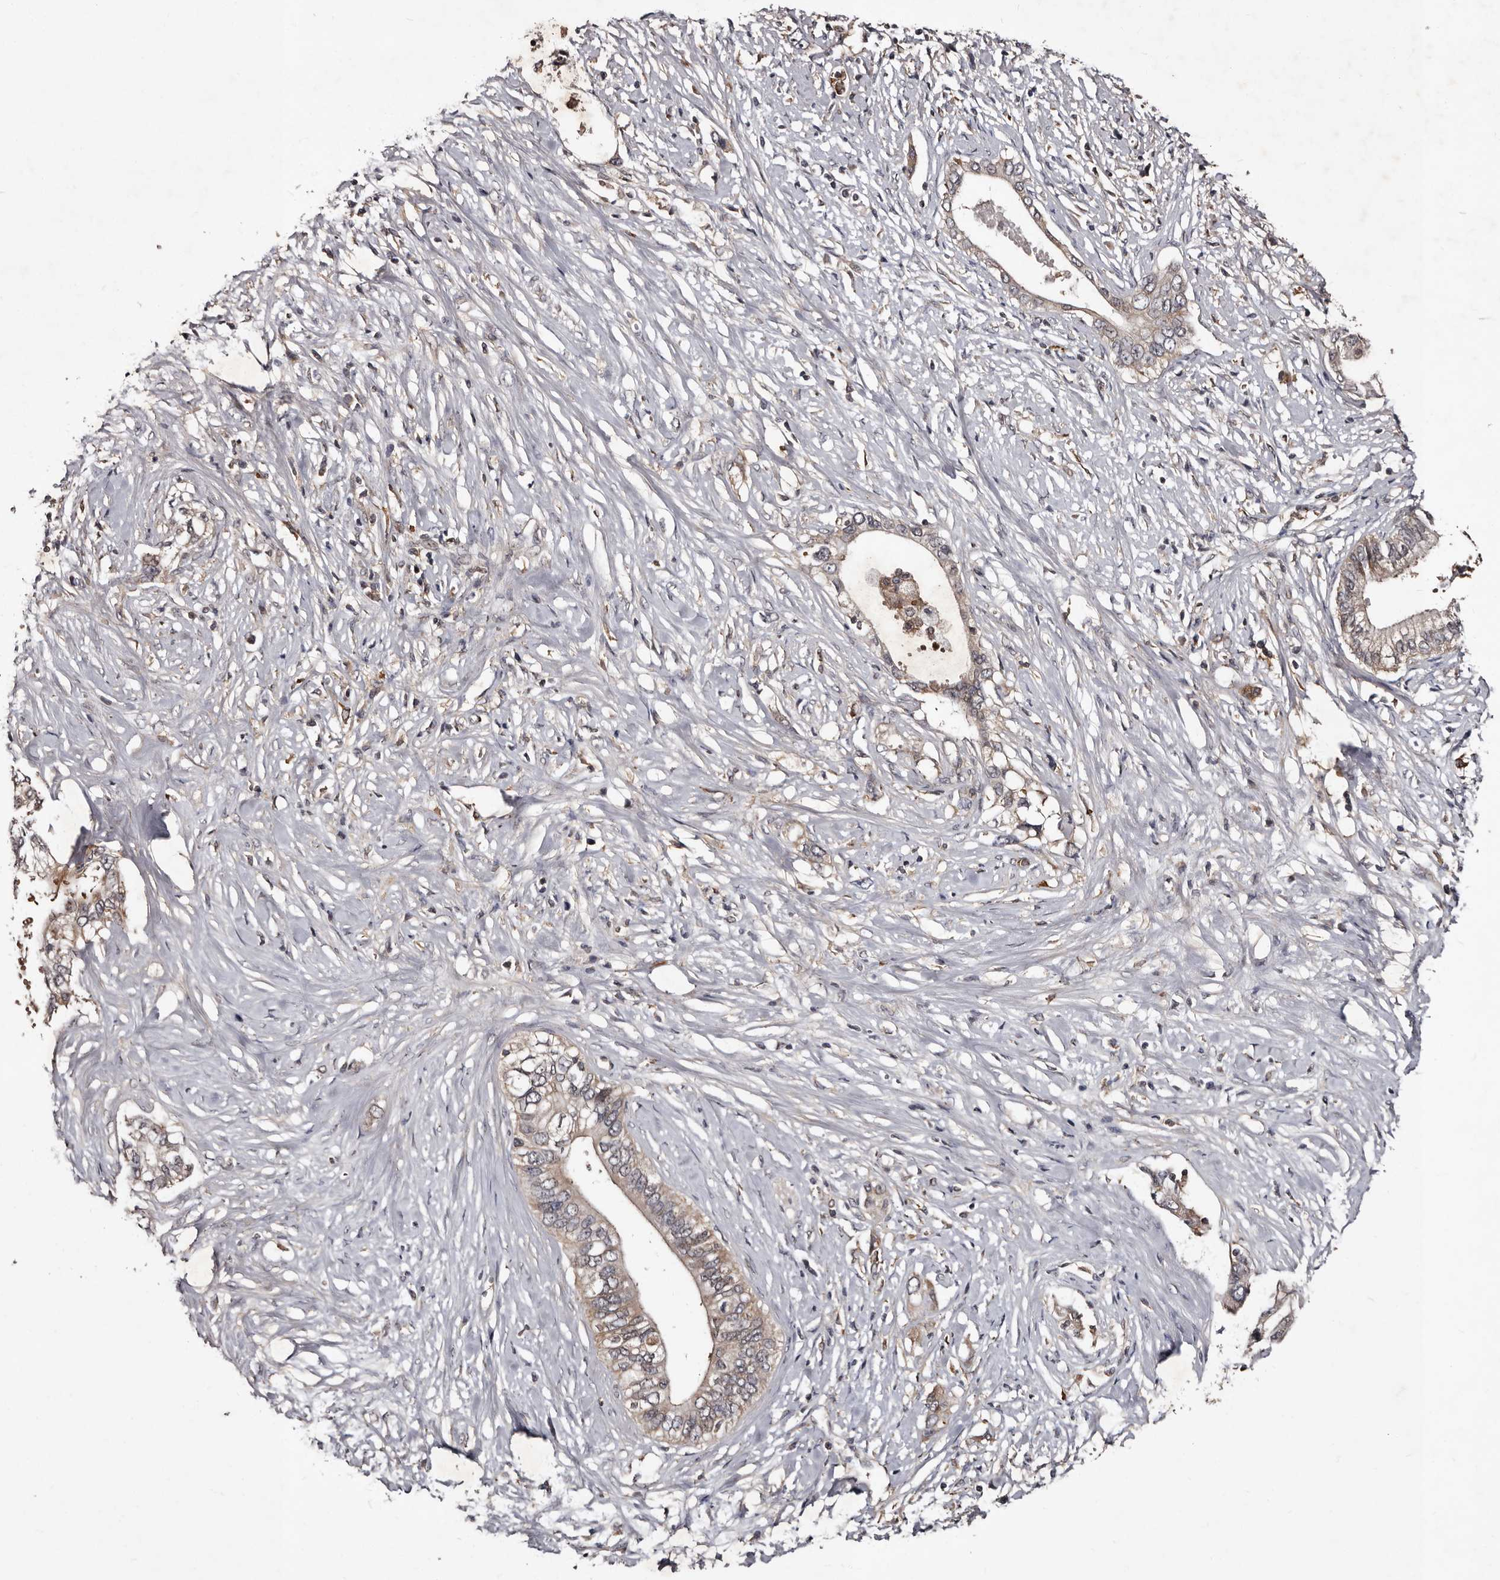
{"staining": {"intensity": "weak", "quantity": ">75%", "location": "cytoplasmic/membranous"}, "tissue": "pancreatic cancer", "cell_type": "Tumor cells", "image_type": "cancer", "snomed": [{"axis": "morphology", "description": "Normal tissue, NOS"}, {"axis": "morphology", "description": "Adenocarcinoma, NOS"}, {"axis": "topography", "description": "Pancreas"}, {"axis": "topography", "description": "Peripheral nerve tissue"}], "caption": "Protein staining by immunohistochemistry reveals weak cytoplasmic/membranous expression in approximately >75% of tumor cells in pancreatic cancer (adenocarcinoma). (Stains: DAB in brown, nuclei in blue, Microscopy: brightfield microscopy at high magnification).", "gene": "MKRN3", "patient": {"sex": "male", "age": 59}}